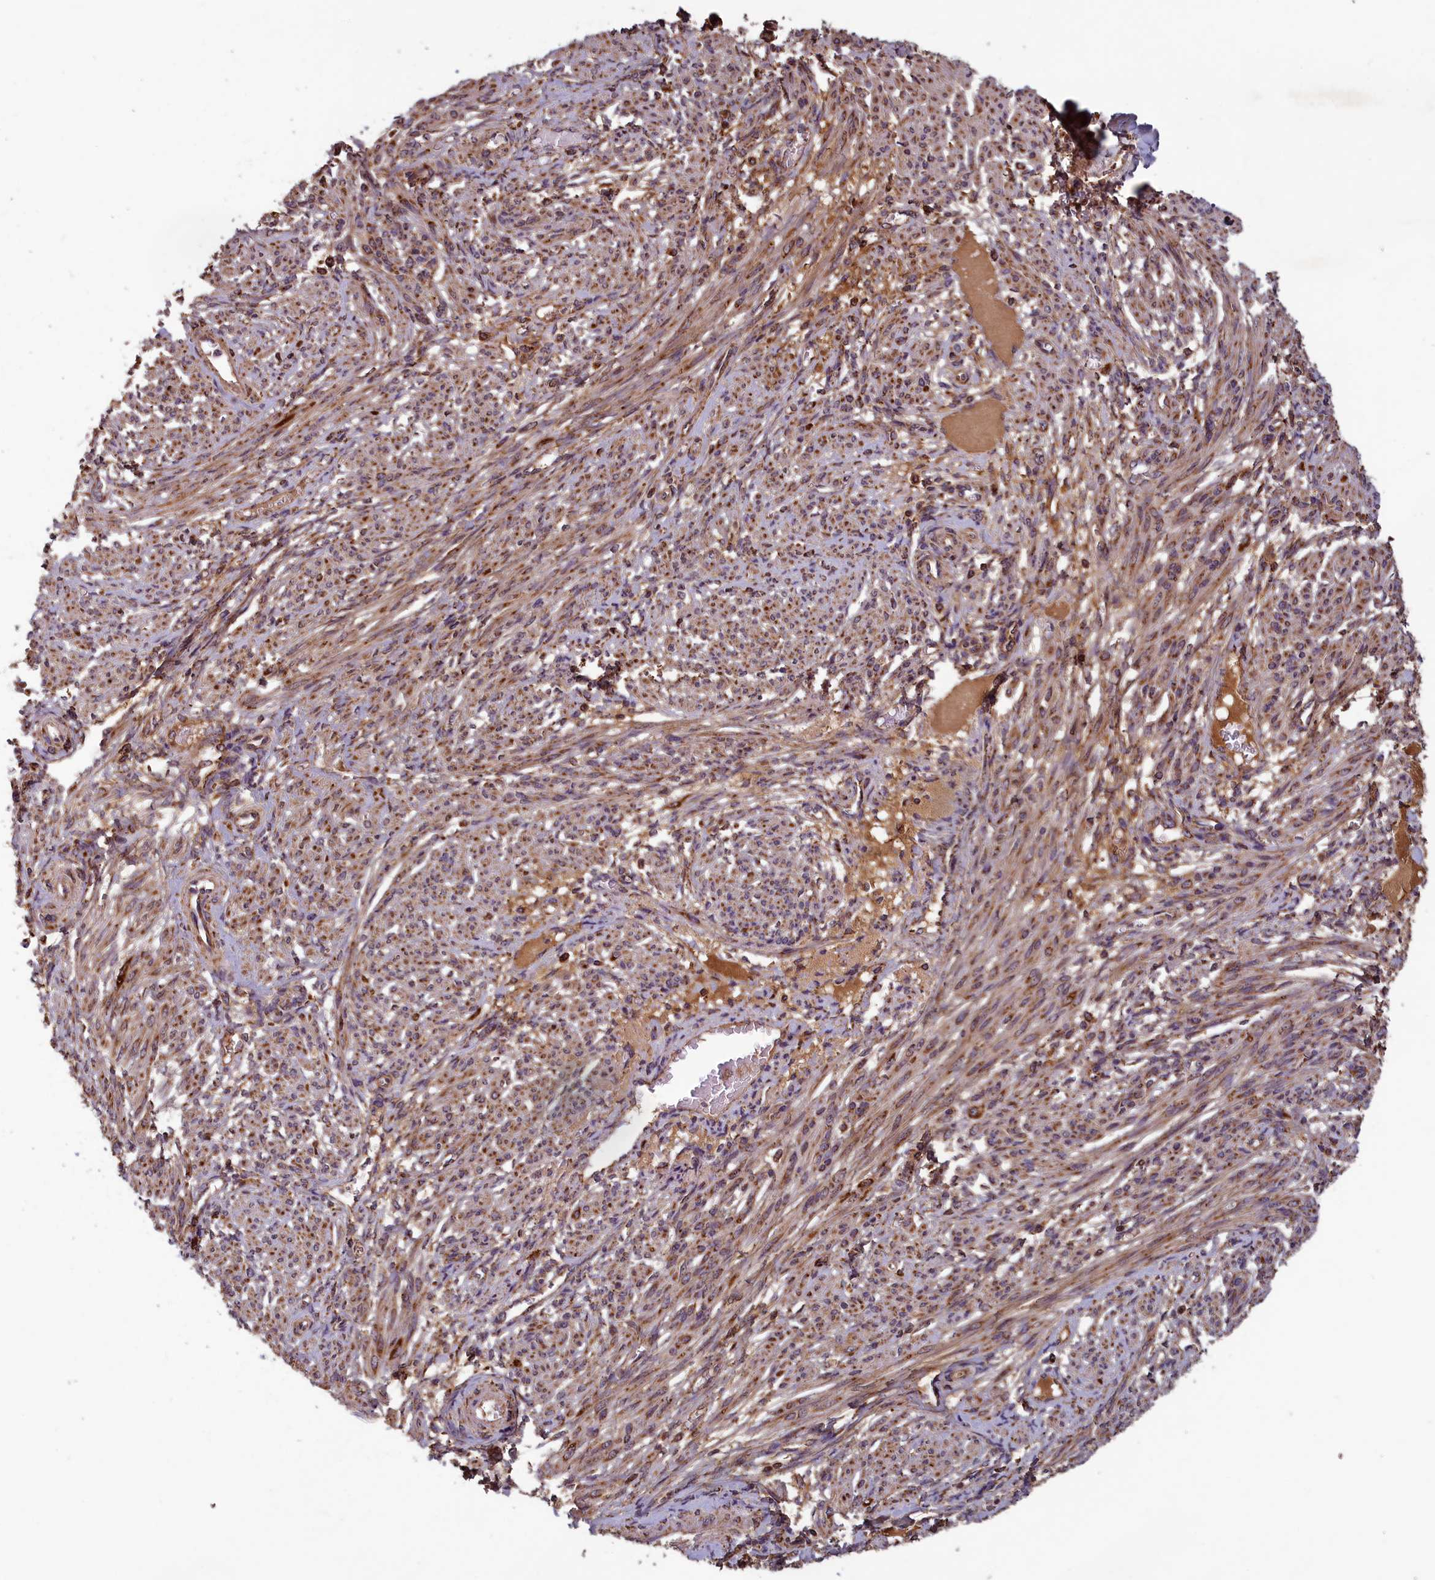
{"staining": {"intensity": "moderate", "quantity": ">75%", "location": "cytoplasmic/membranous"}, "tissue": "smooth muscle", "cell_type": "Smooth muscle cells", "image_type": "normal", "snomed": [{"axis": "morphology", "description": "Normal tissue, NOS"}, {"axis": "topography", "description": "Smooth muscle"}], "caption": "Moderate cytoplasmic/membranous staining for a protein is present in approximately >75% of smooth muscle cells of unremarkable smooth muscle using immunohistochemistry.", "gene": "CCDC15", "patient": {"sex": "female", "age": 39}}